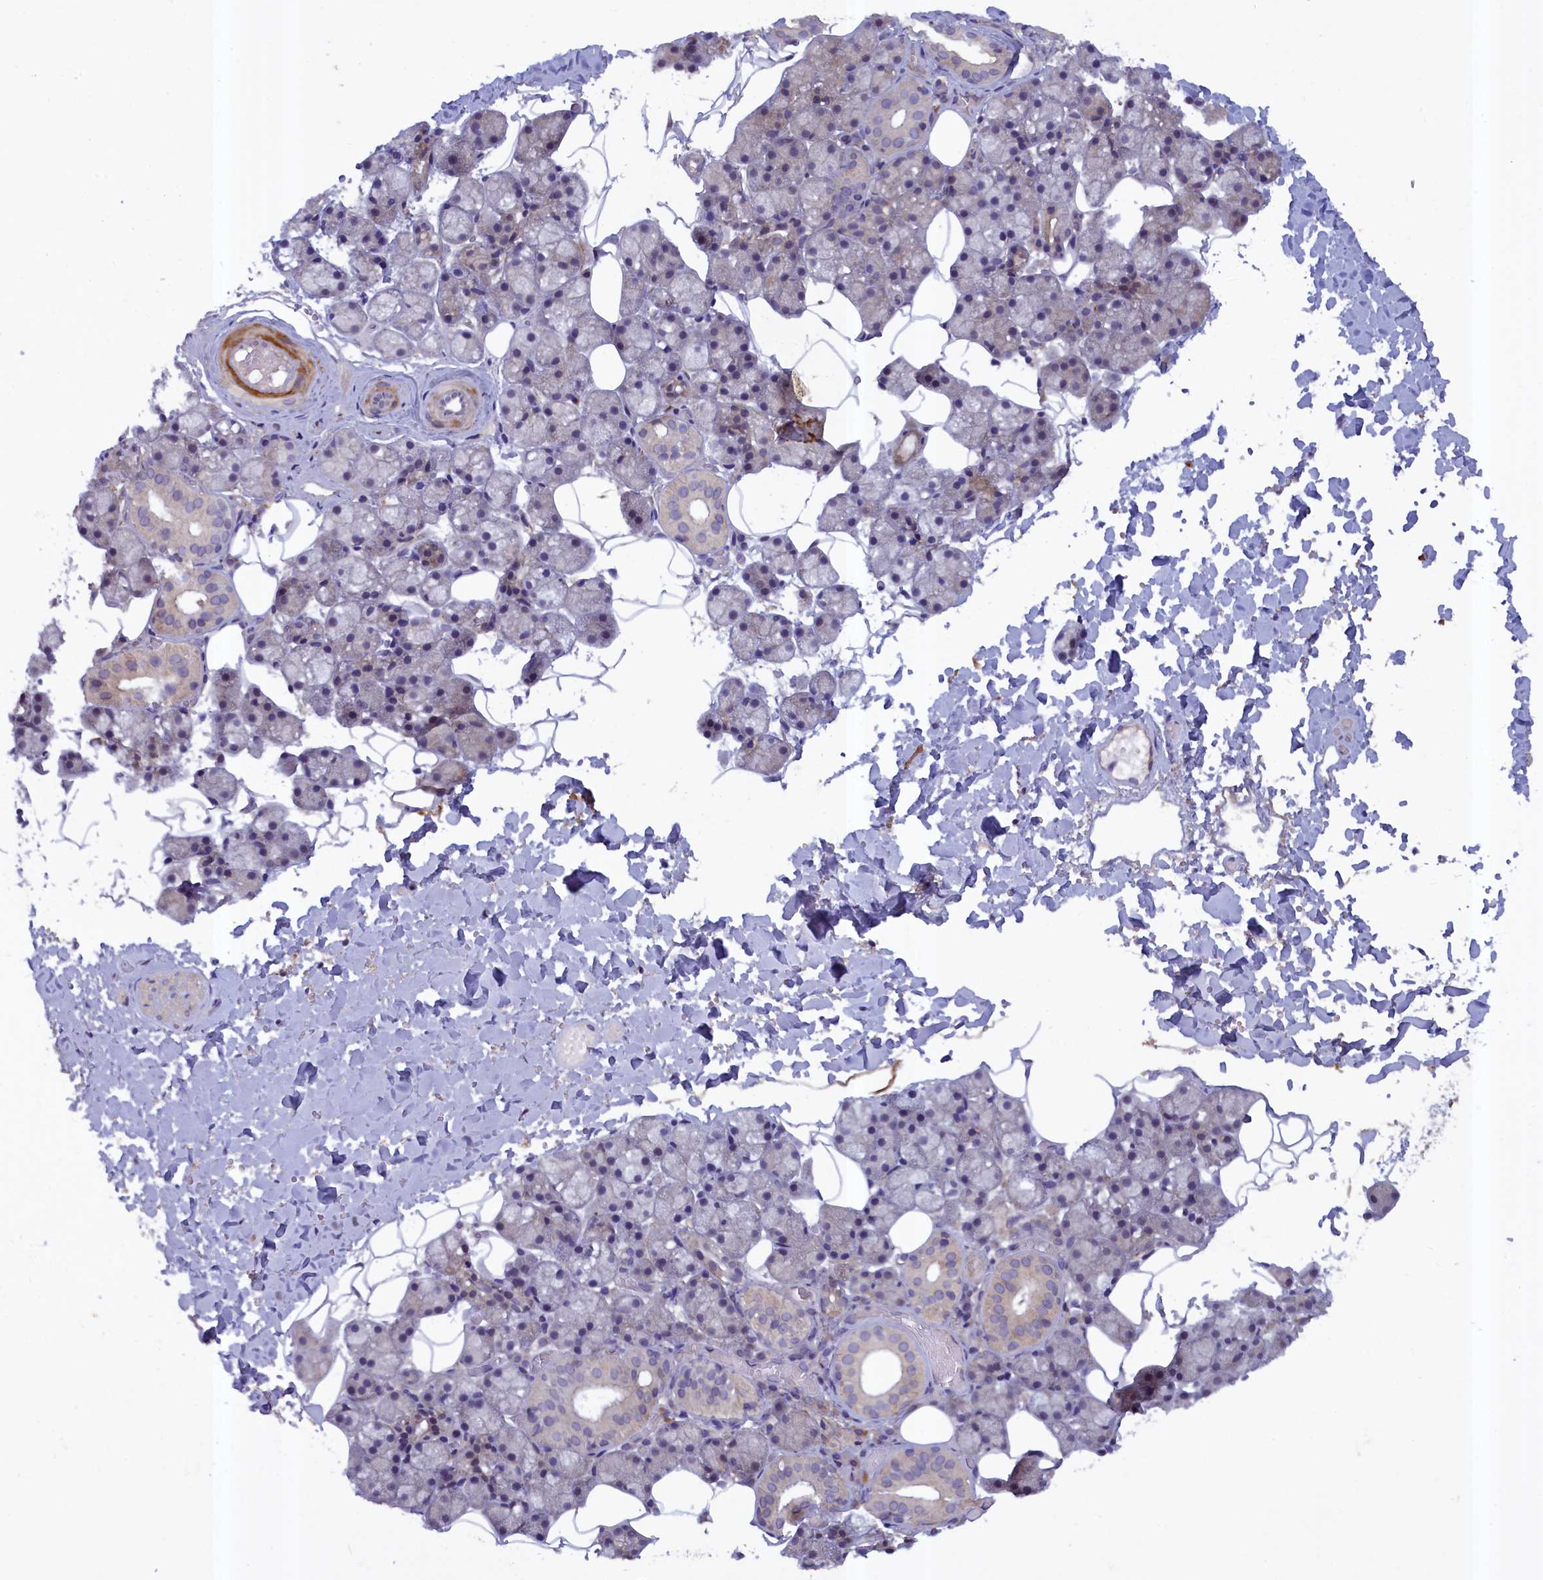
{"staining": {"intensity": "weak", "quantity": "25%-75%", "location": "cytoplasmic/membranous"}, "tissue": "salivary gland", "cell_type": "Glandular cells", "image_type": "normal", "snomed": [{"axis": "morphology", "description": "Normal tissue, NOS"}, {"axis": "topography", "description": "Salivary gland"}], "caption": "Glandular cells demonstrate weak cytoplasmic/membranous staining in about 25%-75% of cells in normal salivary gland. (Brightfield microscopy of DAB IHC at high magnification).", "gene": "NUBP1", "patient": {"sex": "female", "age": 33}}